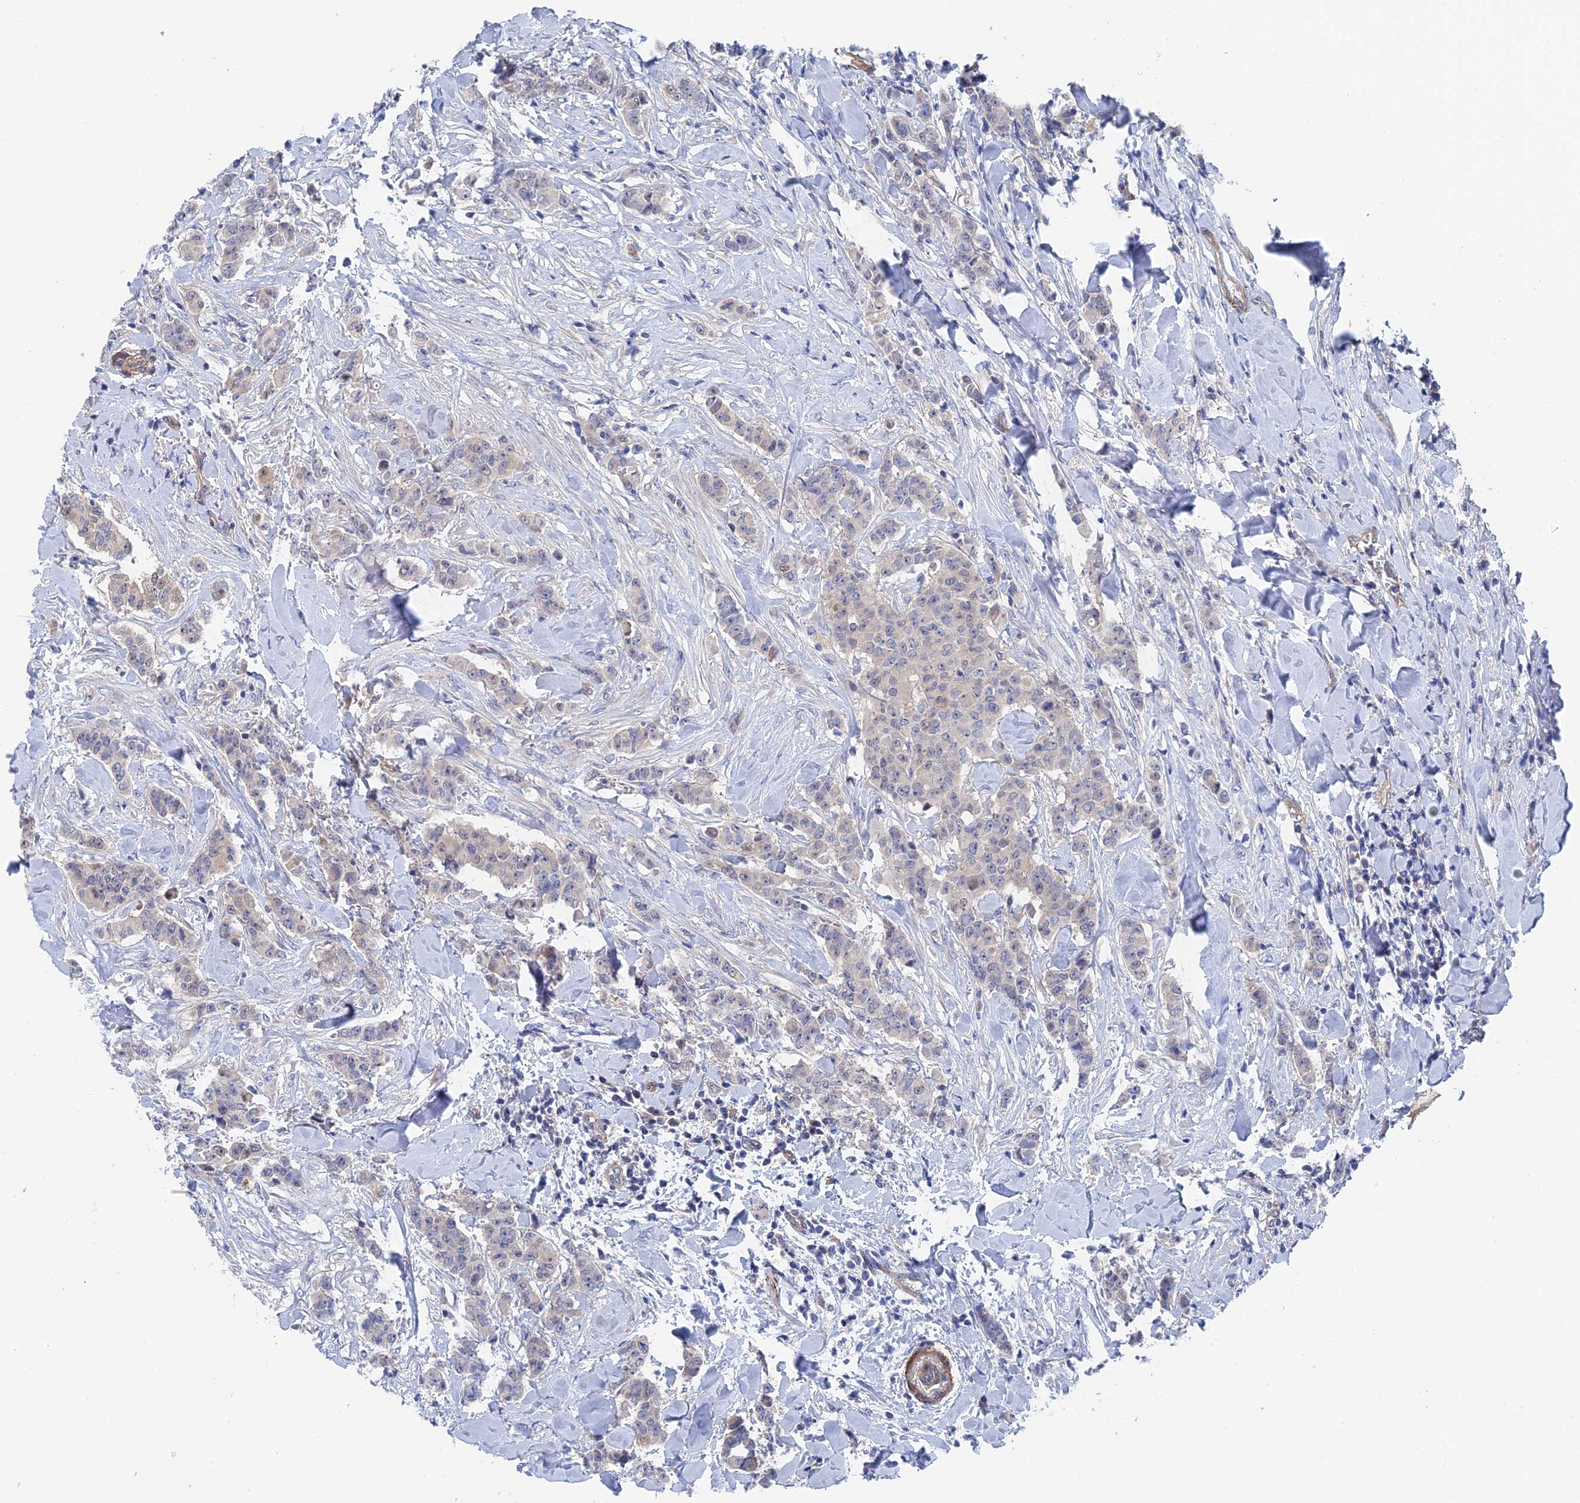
{"staining": {"intensity": "negative", "quantity": "none", "location": "none"}, "tissue": "breast cancer", "cell_type": "Tumor cells", "image_type": "cancer", "snomed": [{"axis": "morphology", "description": "Duct carcinoma"}, {"axis": "topography", "description": "Breast"}], "caption": "A histopathology image of breast cancer (invasive ductal carcinoma) stained for a protein displays no brown staining in tumor cells.", "gene": "MTHFSD", "patient": {"sex": "female", "age": 40}}